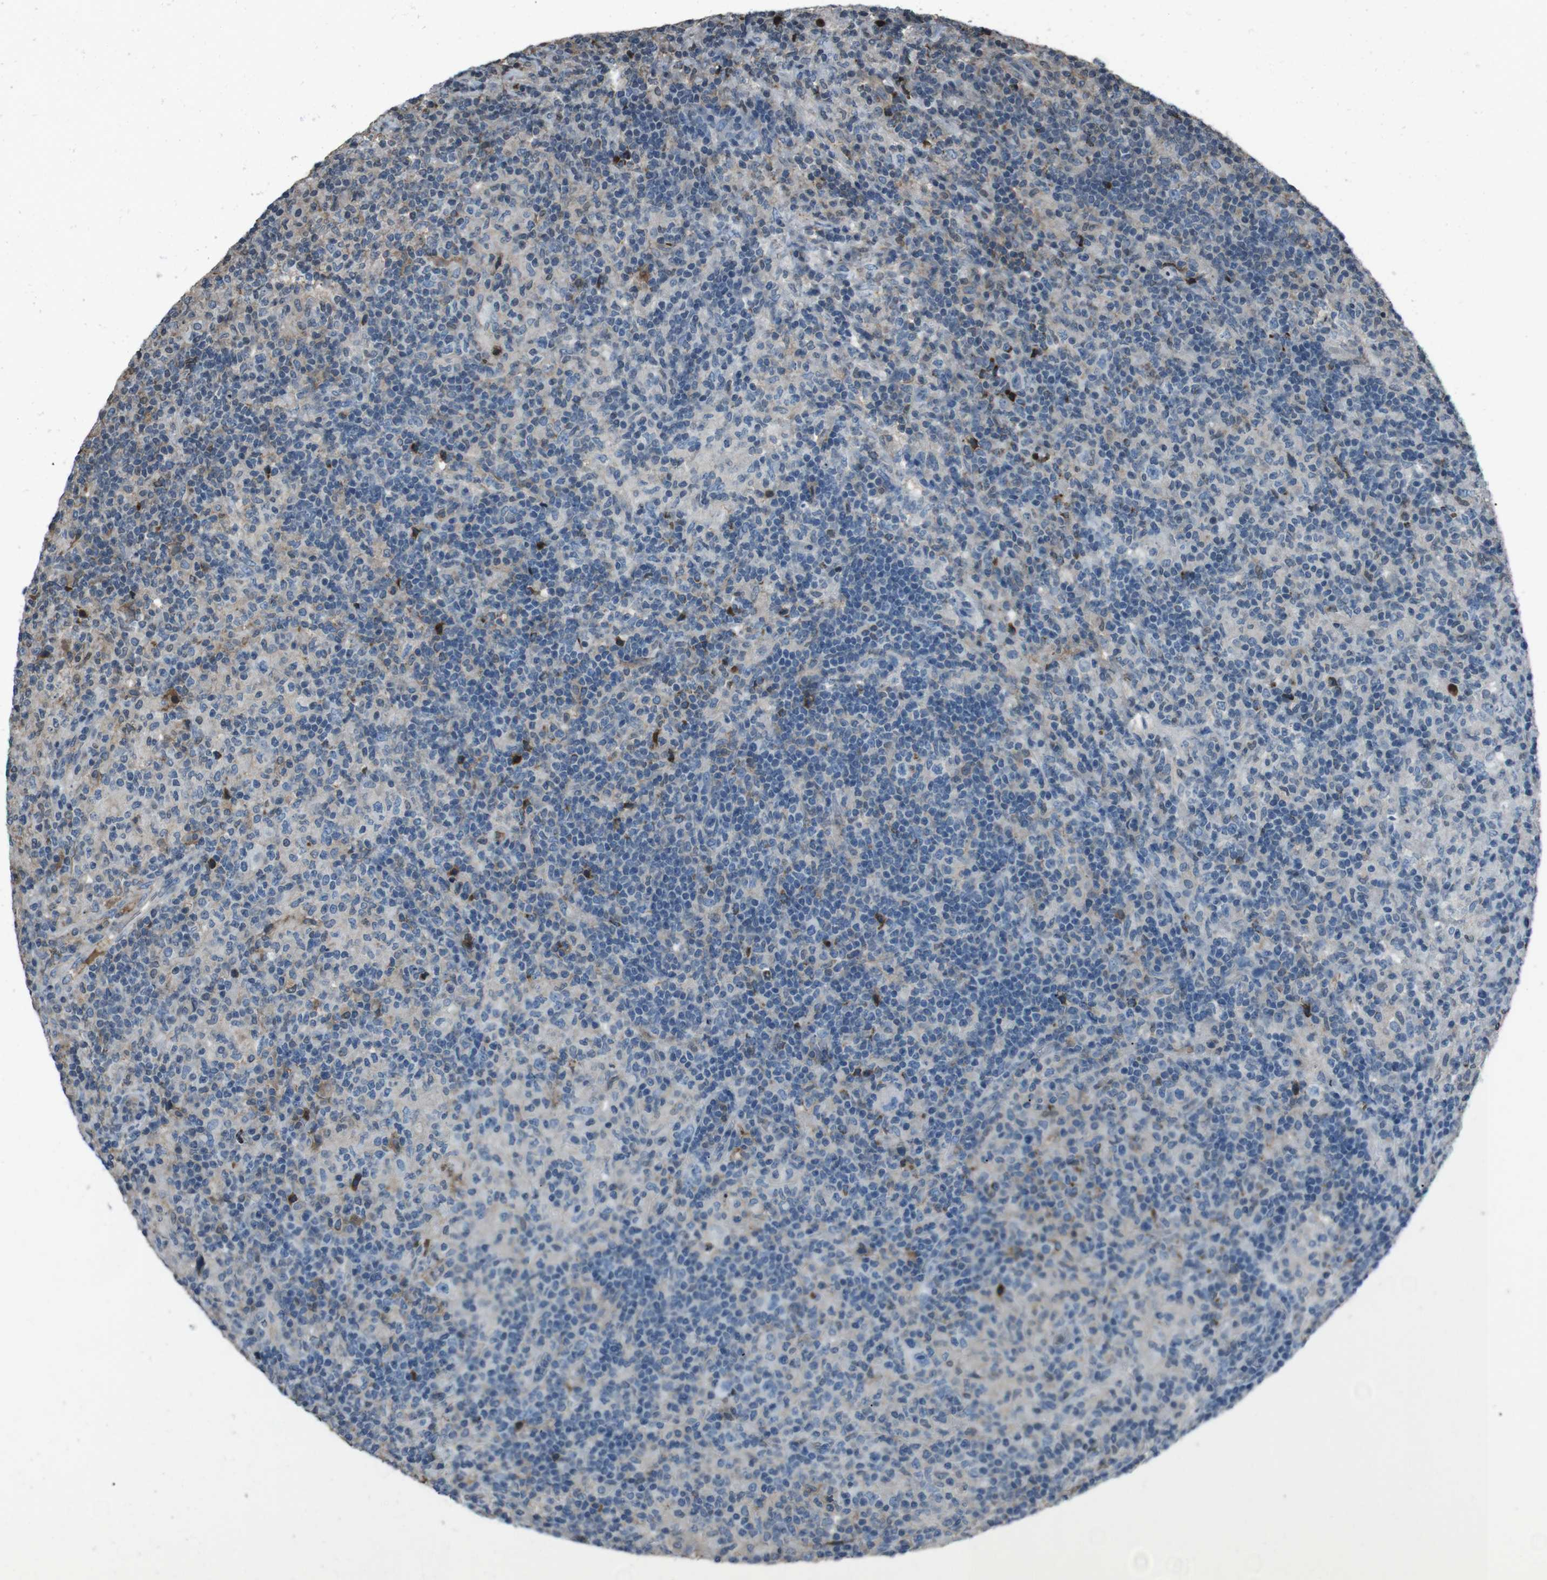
{"staining": {"intensity": "negative", "quantity": "none", "location": "none"}, "tissue": "lymphoma", "cell_type": "Tumor cells", "image_type": "cancer", "snomed": [{"axis": "morphology", "description": "Hodgkin's disease, NOS"}, {"axis": "topography", "description": "Lymph node"}], "caption": "Immunohistochemistry (IHC) image of Hodgkin's disease stained for a protein (brown), which shows no staining in tumor cells.", "gene": "UGT1A6", "patient": {"sex": "male", "age": 70}}